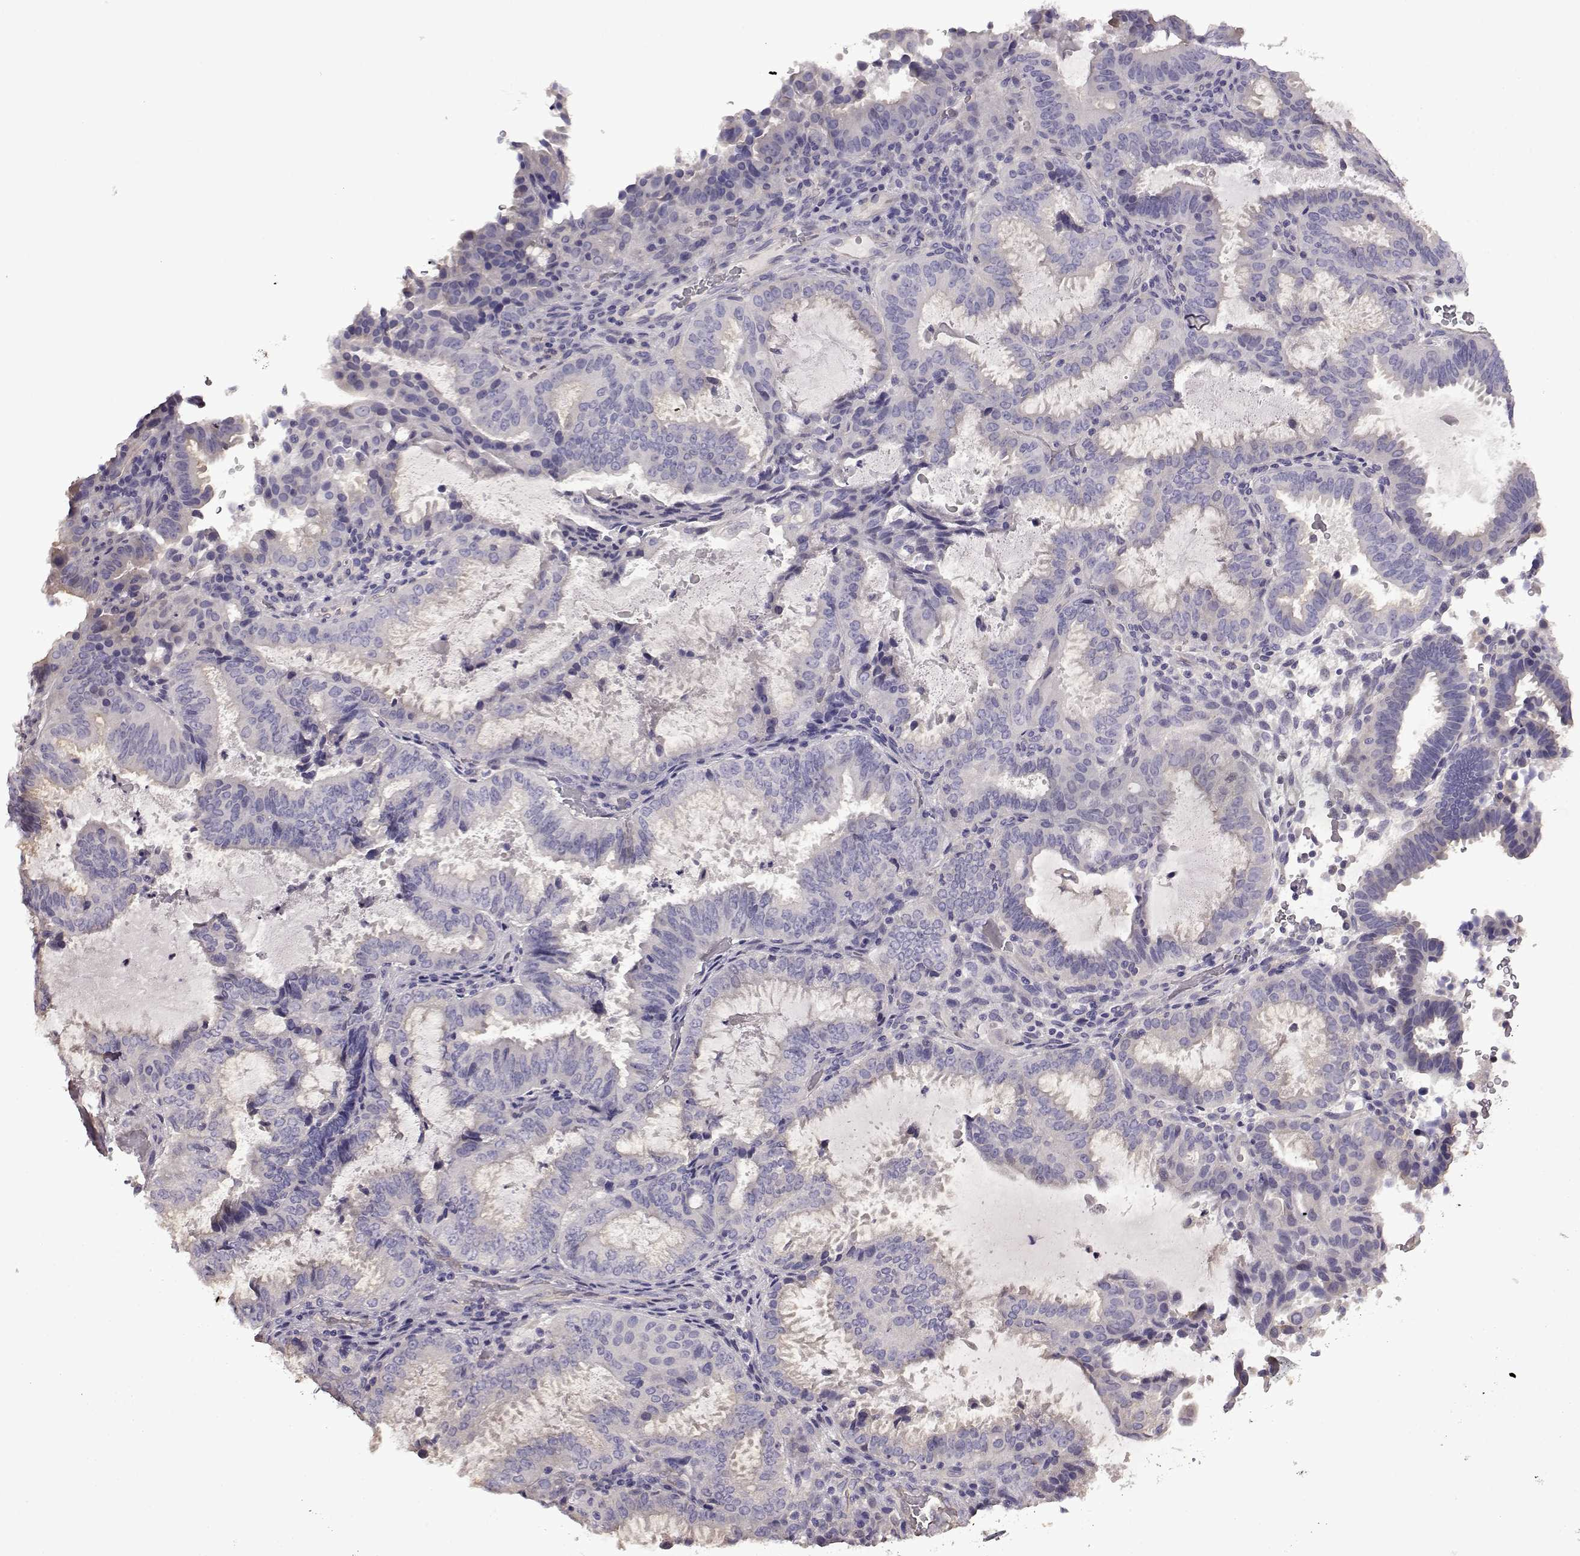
{"staining": {"intensity": "negative", "quantity": "none", "location": "none"}, "tissue": "ovarian cancer", "cell_type": "Tumor cells", "image_type": "cancer", "snomed": [{"axis": "morphology", "description": "Carcinoma, endometroid"}, {"axis": "topography", "description": "Ovary"}], "caption": "Protein analysis of ovarian endometroid carcinoma reveals no significant positivity in tumor cells.", "gene": "EDDM3B", "patient": {"sex": "female", "age": 41}}